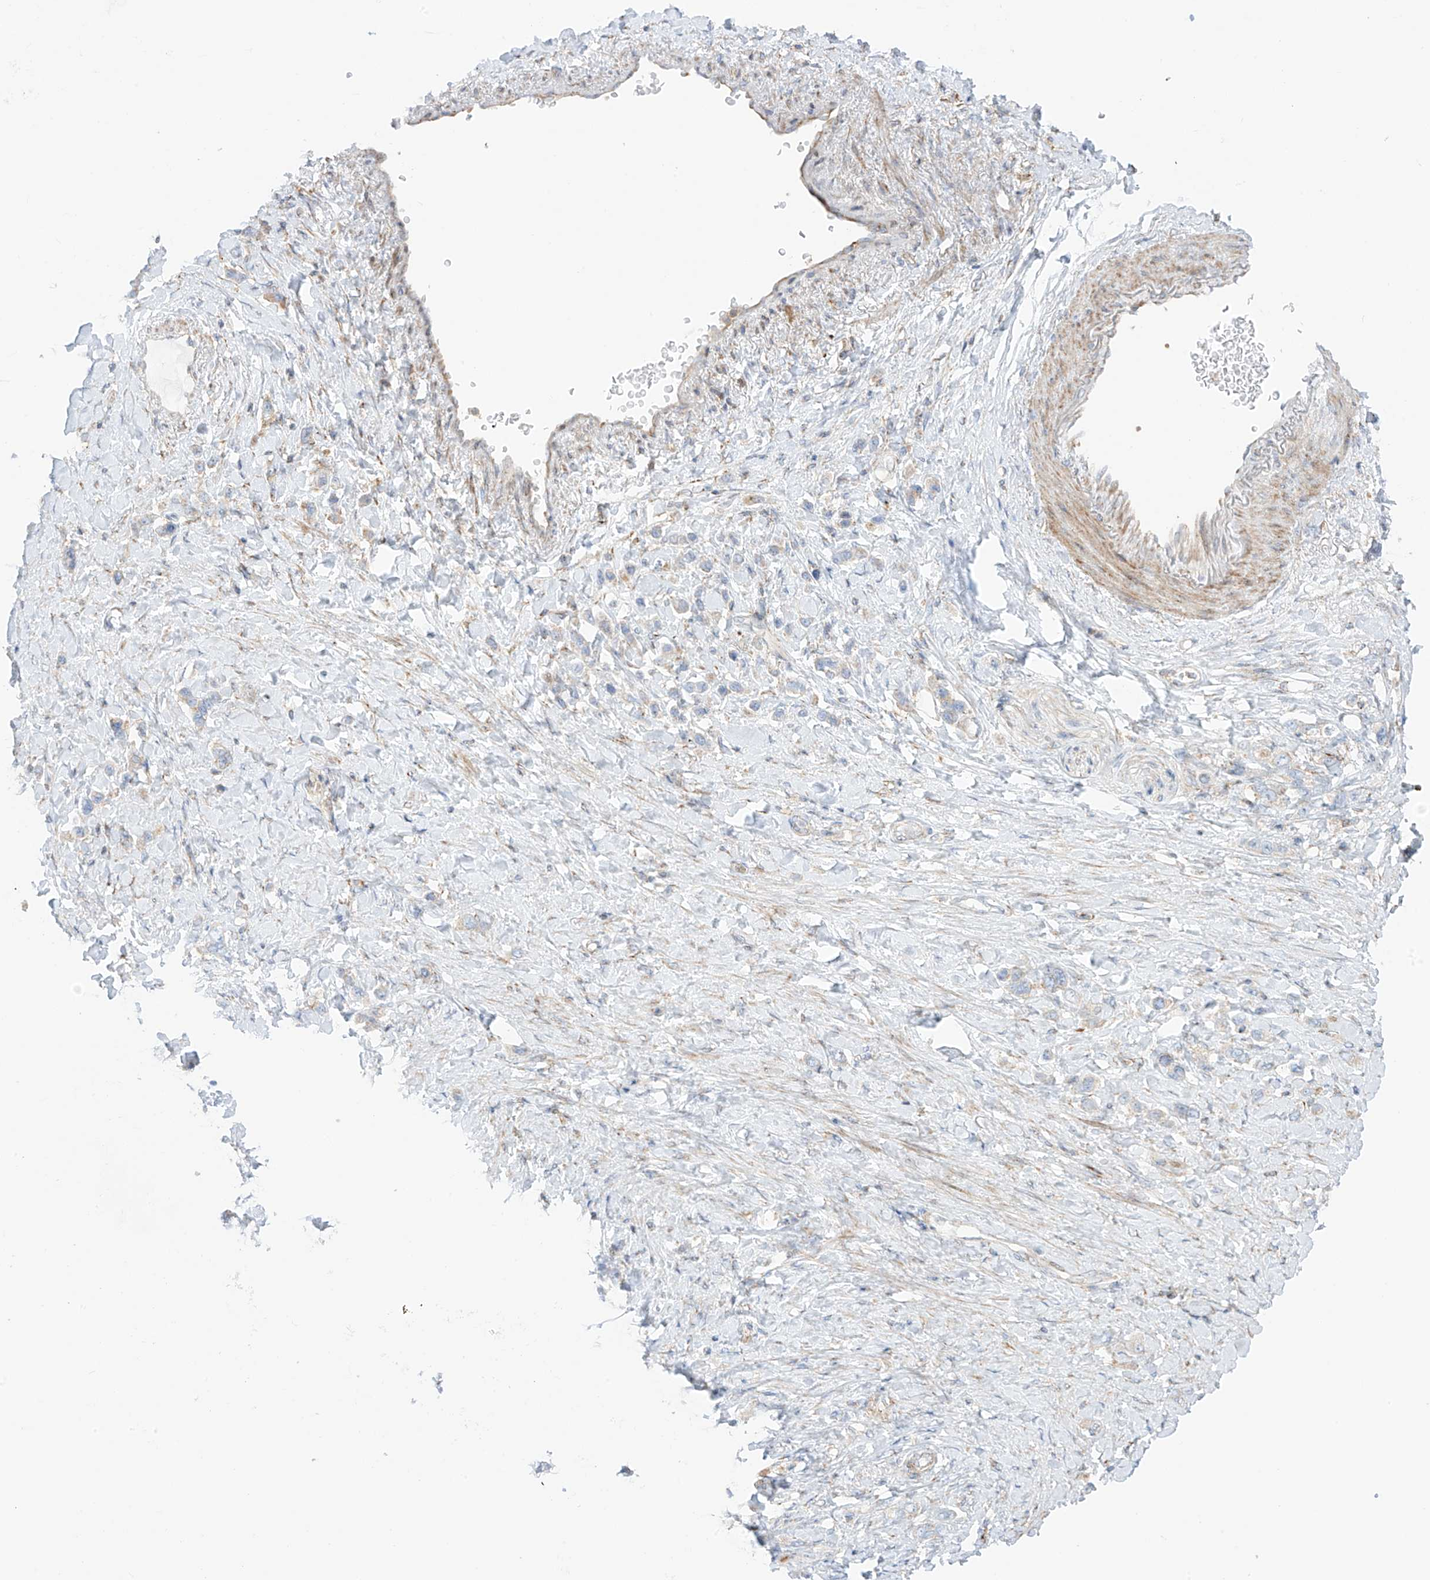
{"staining": {"intensity": "negative", "quantity": "none", "location": "none"}, "tissue": "stomach cancer", "cell_type": "Tumor cells", "image_type": "cancer", "snomed": [{"axis": "morphology", "description": "Adenocarcinoma, NOS"}, {"axis": "topography", "description": "Stomach"}], "caption": "IHC photomicrograph of human adenocarcinoma (stomach) stained for a protein (brown), which displays no expression in tumor cells.", "gene": "XKR3", "patient": {"sex": "female", "age": 65}}